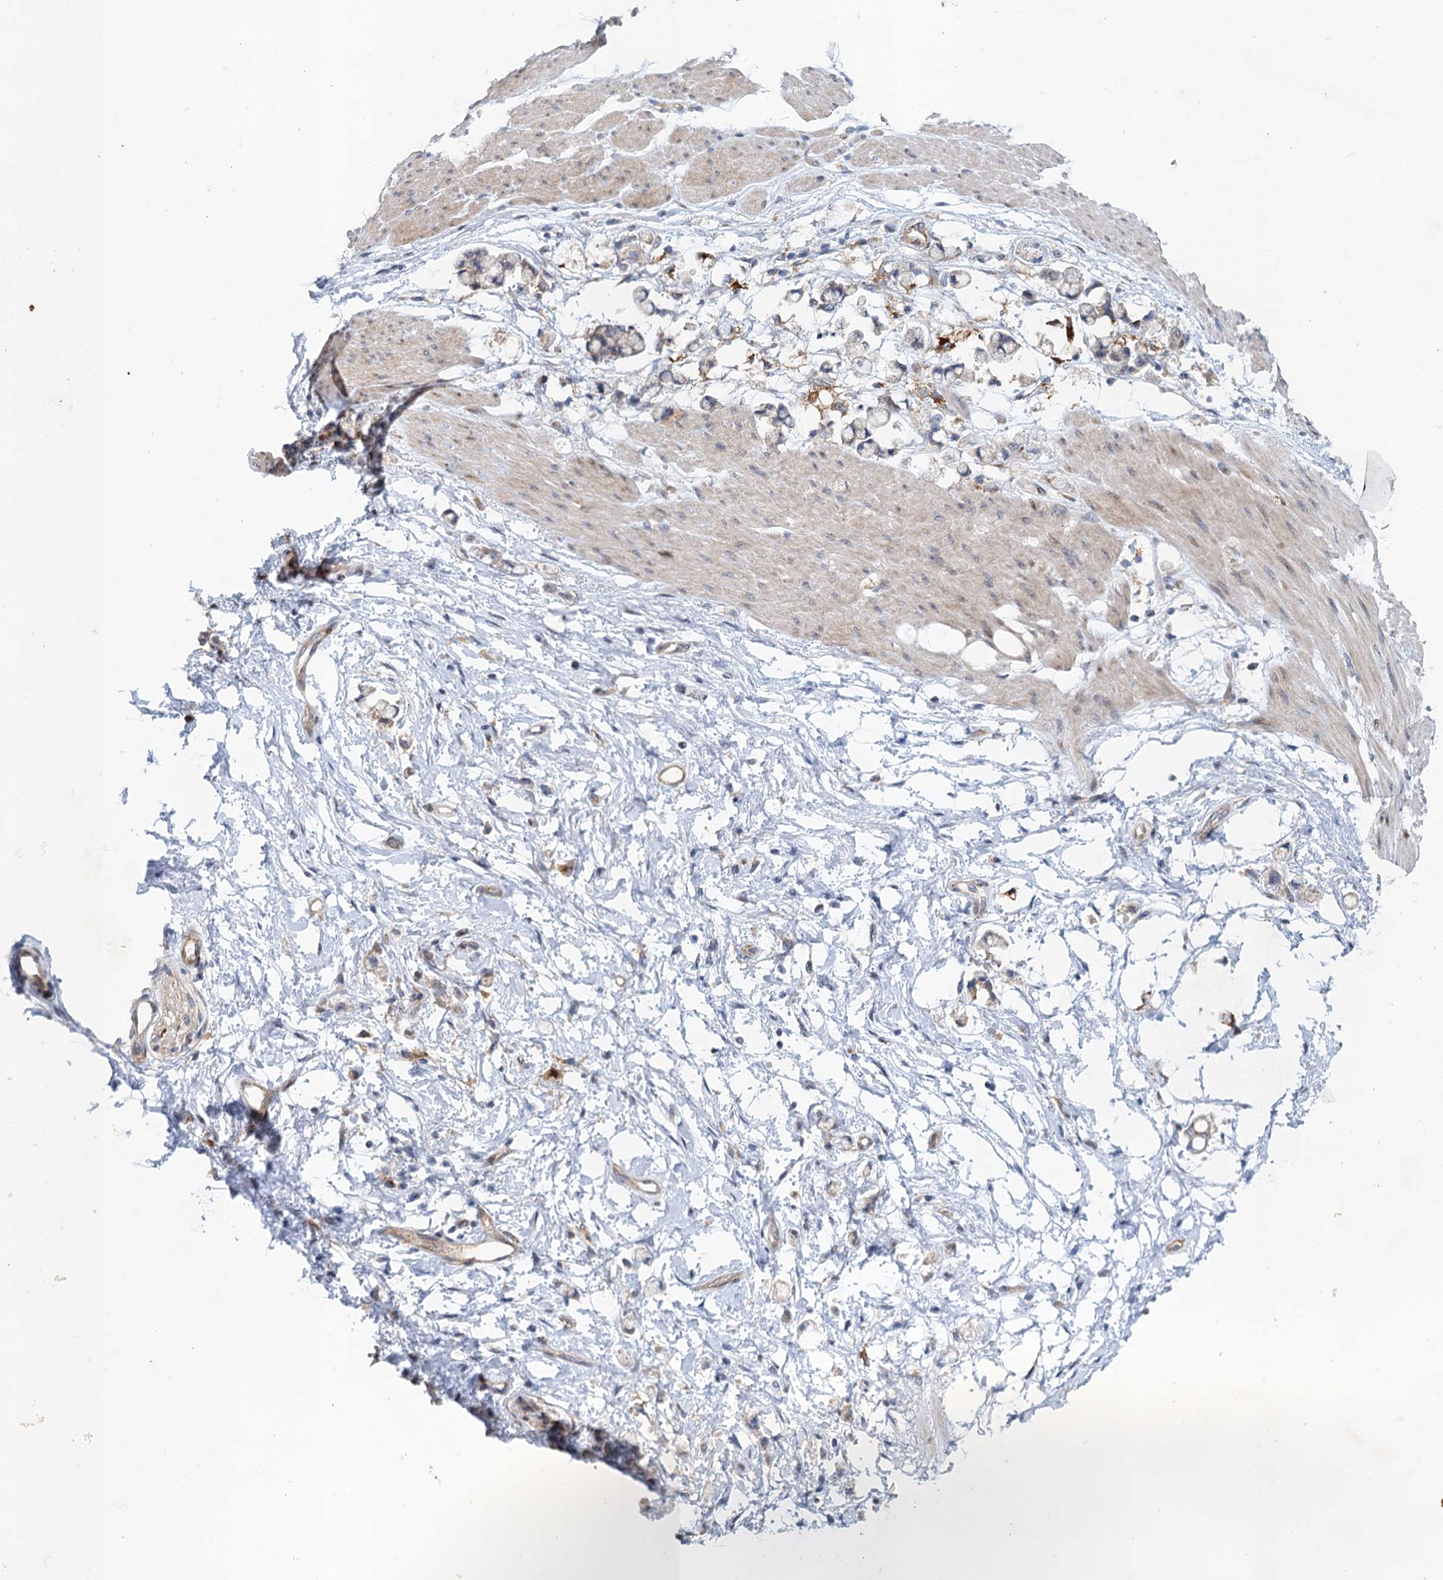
{"staining": {"intensity": "negative", "quantity": "none", "location": "none"}, "tissue": "stomach cancer", "cell_type": "Tumor cells", "image_type": "cancer", "snomed": [{"axis": "morphology", "description": "Adenocarcinoma, NOS"}, {"axis": "topography", "description": "Stomach"}], "caption": "High power microscopy histopathology image of an IHC micrograph of stomach cancer (adenocarcinoma), revealing no significant expression in tumor cells. (Brightfield microscopy of DAB (3,3'-diaminobenzidine) immunohistochemistry (IHC) at high magnification).", "gene": "NBEA", "patient": {"sex": "female", "age": 60}}